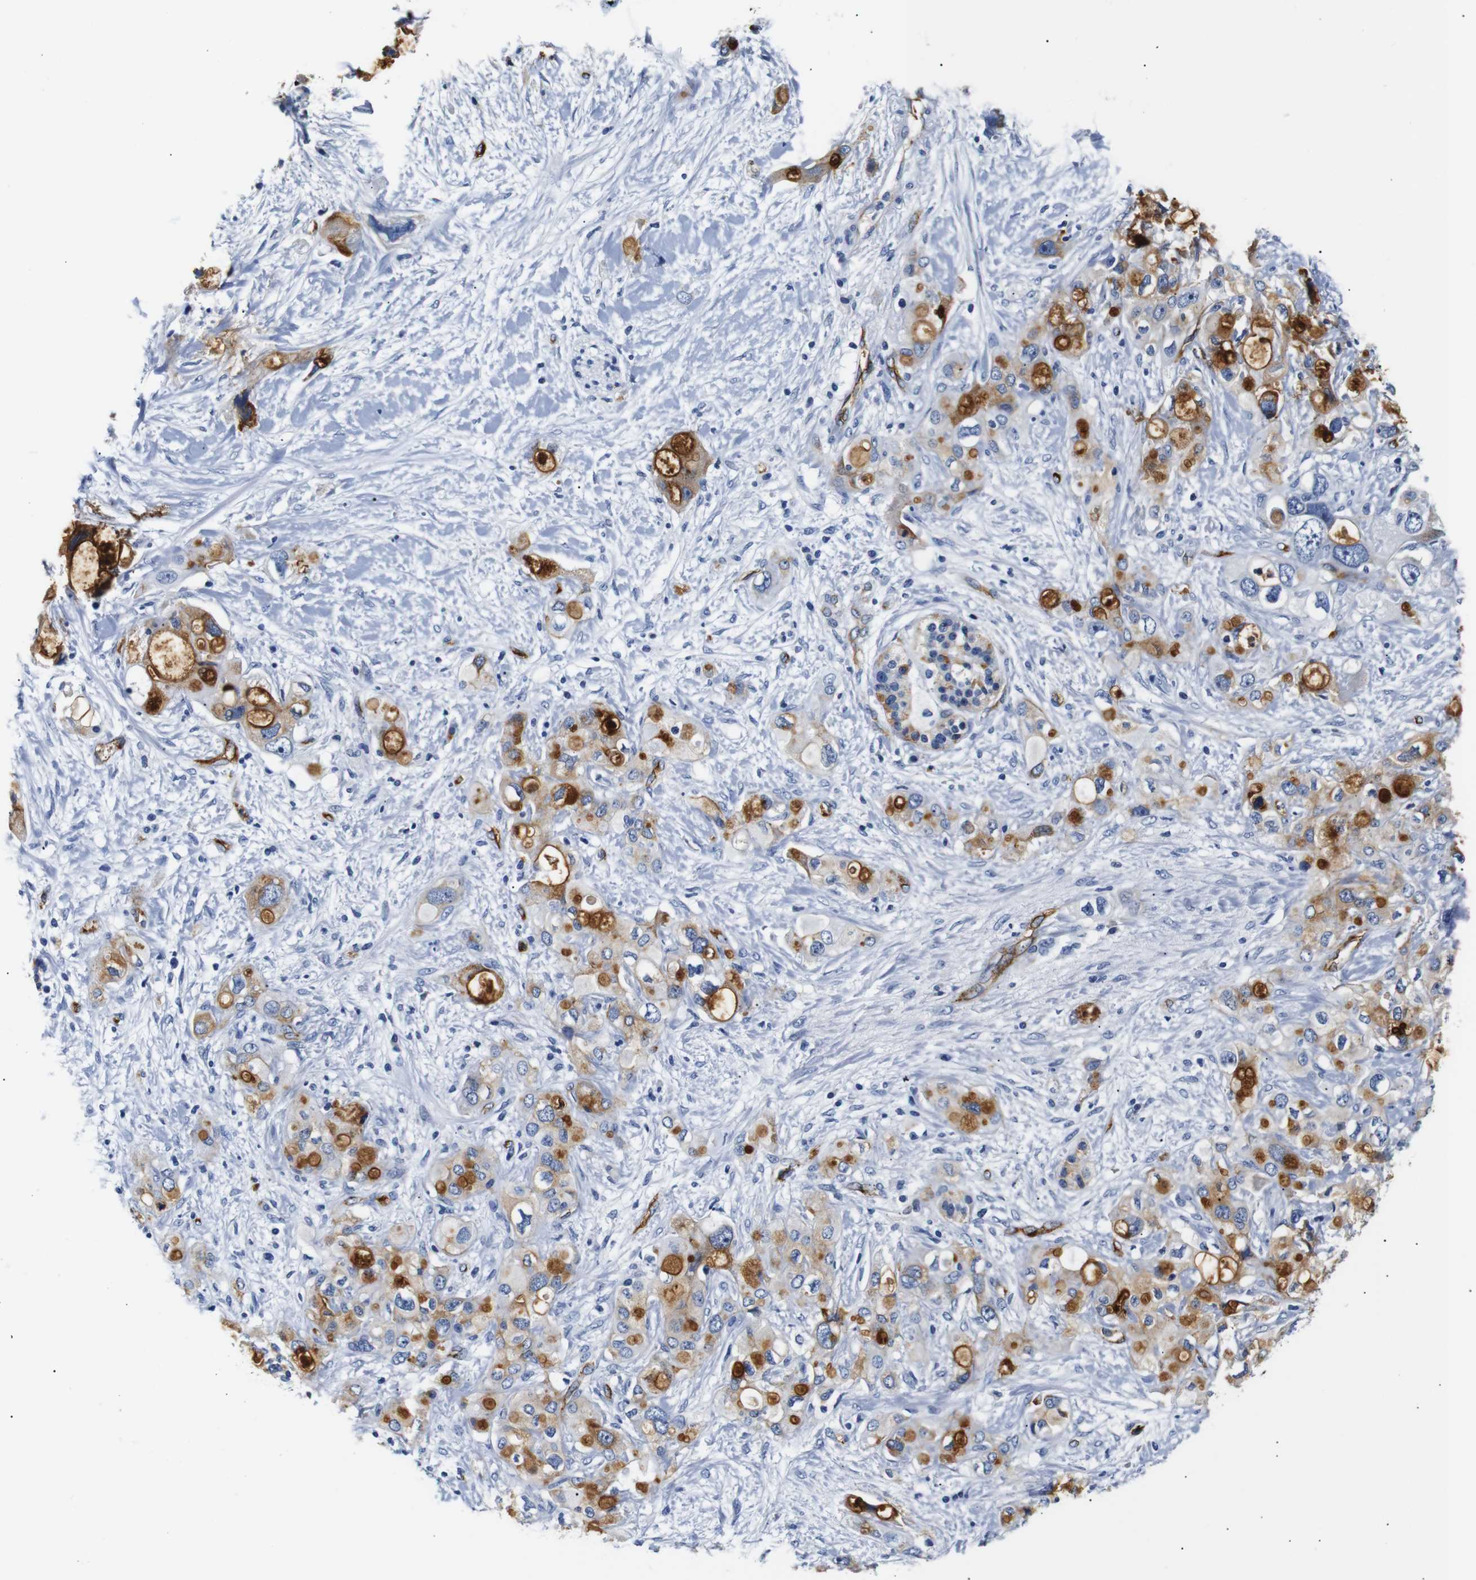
{"staining": {"intensity": "moderate", "quantity": "25%-75%", "location": "cytoplasmic/membranous"}, "tissue": "pancreatic cancer", "cell_type": "Tumor cells", "image_type": "cancer", "snomed": [{"axis": "morphology", "description": "Adenocarcinoma, NOS"}, {"axis": "topography", "description": "Pancreas"}], "caption": "A high-resolution histopathology image shows IHC staining of pancreatic cancer, which displays moderate cytoplasmic/membranous positivity in about 25%-75% of tumor cells.", "gene": "MUC4", "patient": {"sex": "female", "age": 56}}